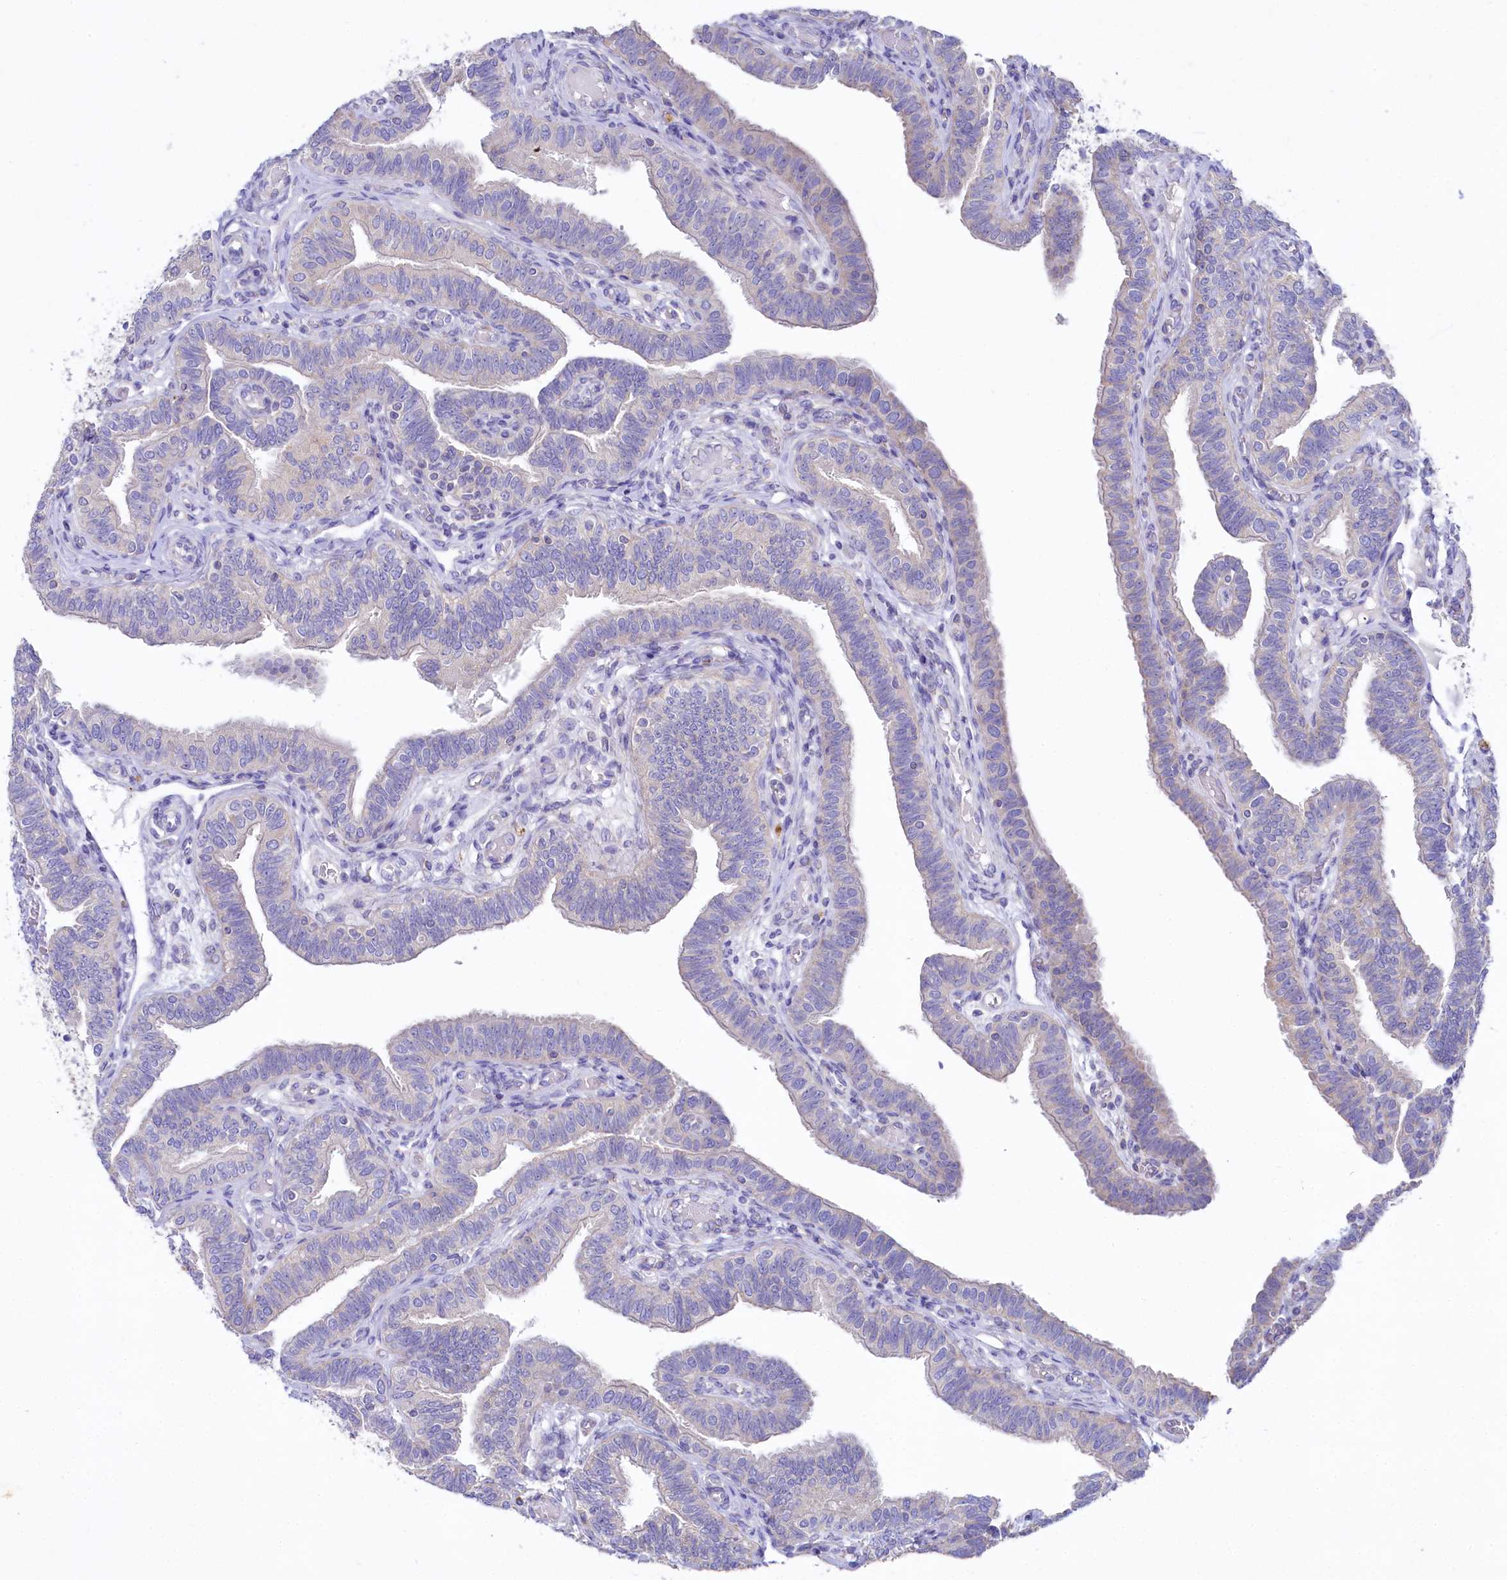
{"staining": {"intensity": "weak", "quantity": "25%-75%", "location": "cytoplasmic/membranous"}, "tissue": "fallopian tube", "cell_type": "Glandular cells", "image_type": "normal", "snomed": [{"axis": "morphology", "description": "Normal tissue, NOS"}, {"axis": "topography", "description": "Fallopian tube"}], "caption": "Protein expression analysis of benign human fallopian tube reveals weak cytoplasmic/membranous expression in approximately 25%-75% of glandular cells.", "gene": "VPS26B", "patient": {"sex": "female", "age": 39}}